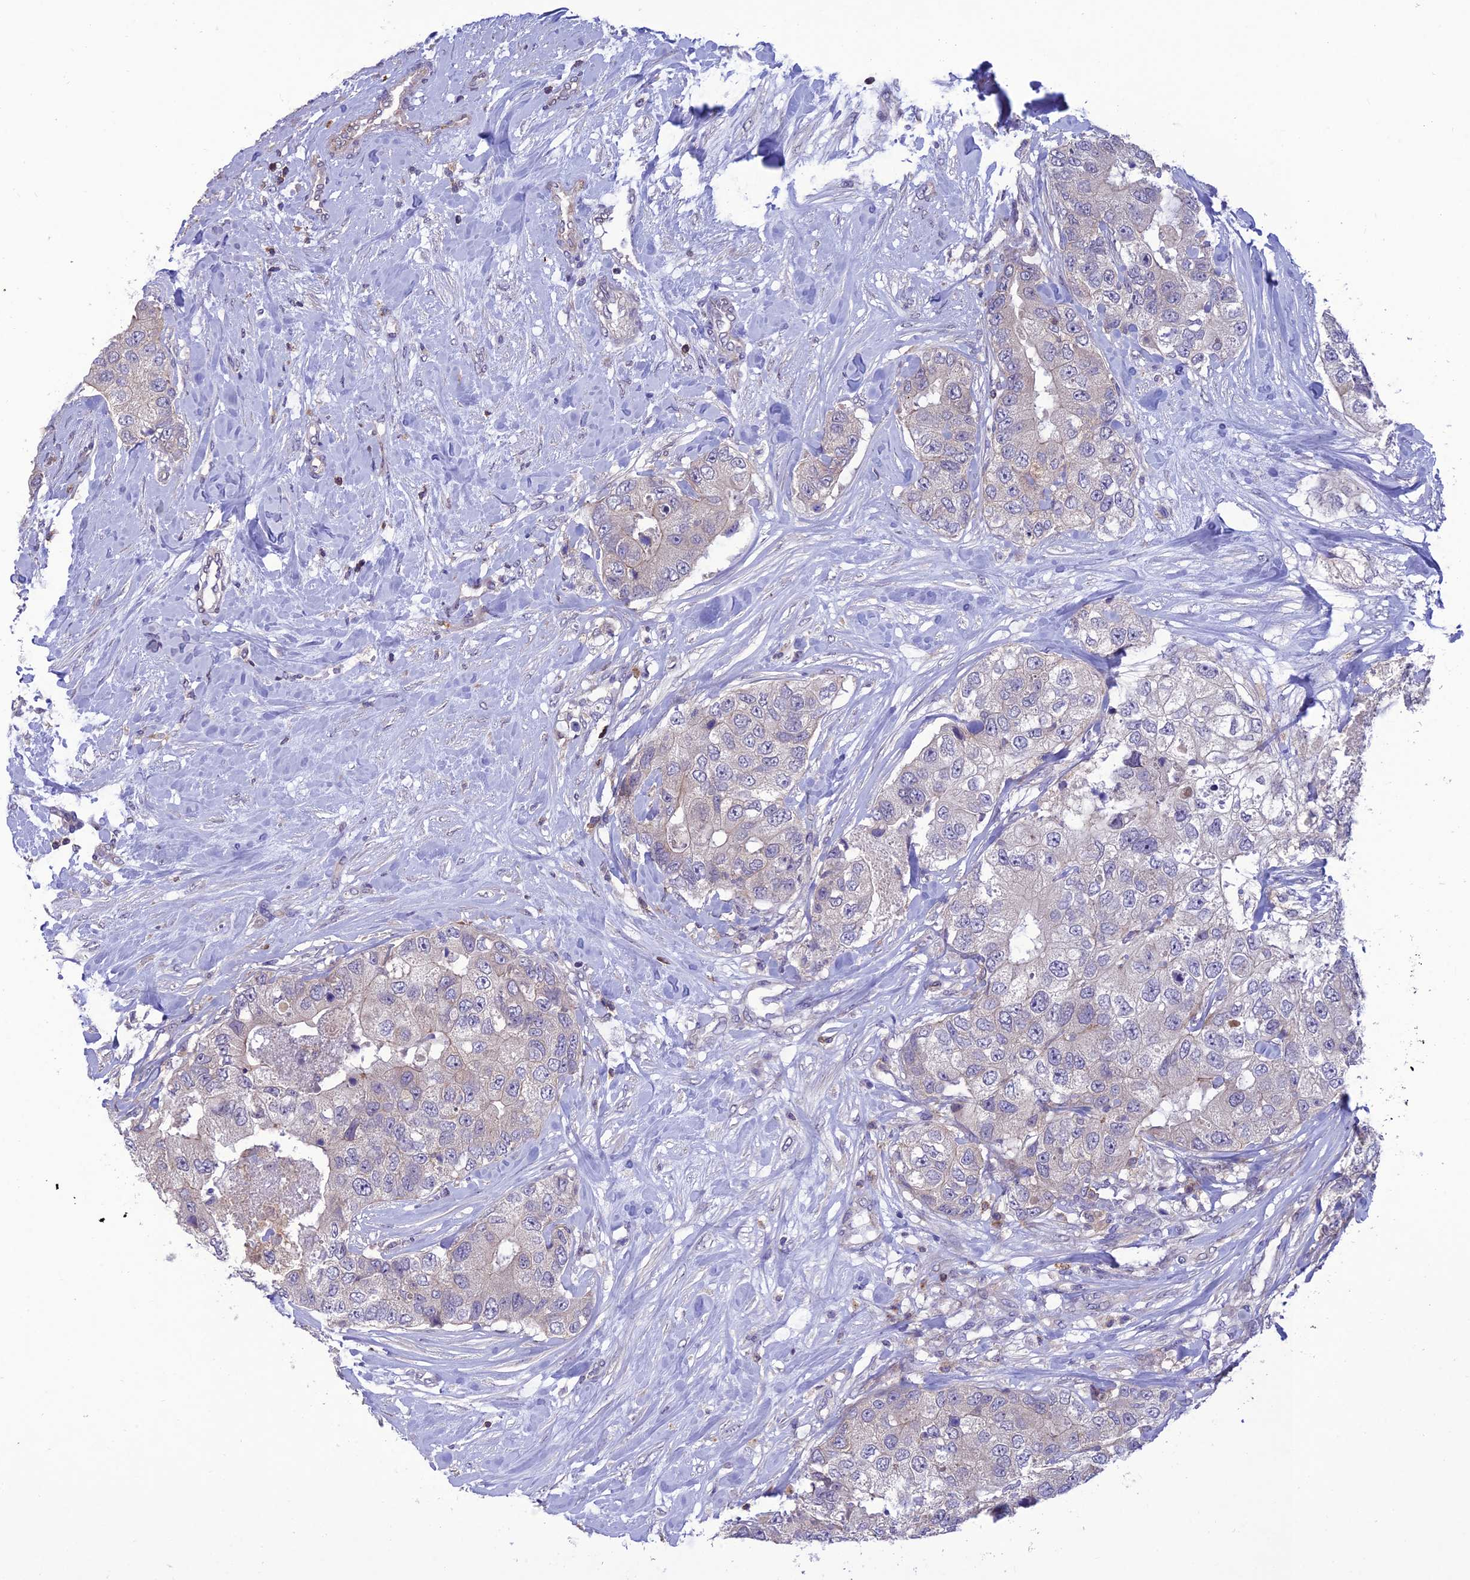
{"staining": {"intensity": "negative", "quantity": "none", "location": "none"}, "tissue": "breast cancer", "cell_type": "Tumor cells", "image_type": "cancer", "snomed": [{"axis": "morphology", "description": "Duct carcinoma"}, {"axis": "topography", "description": "Breast"}], "caption": "Tumor cells show no significant positivity in breast cancer.", "gene": "FAM76A", "patient": {"sex": "female", "age": 62}}